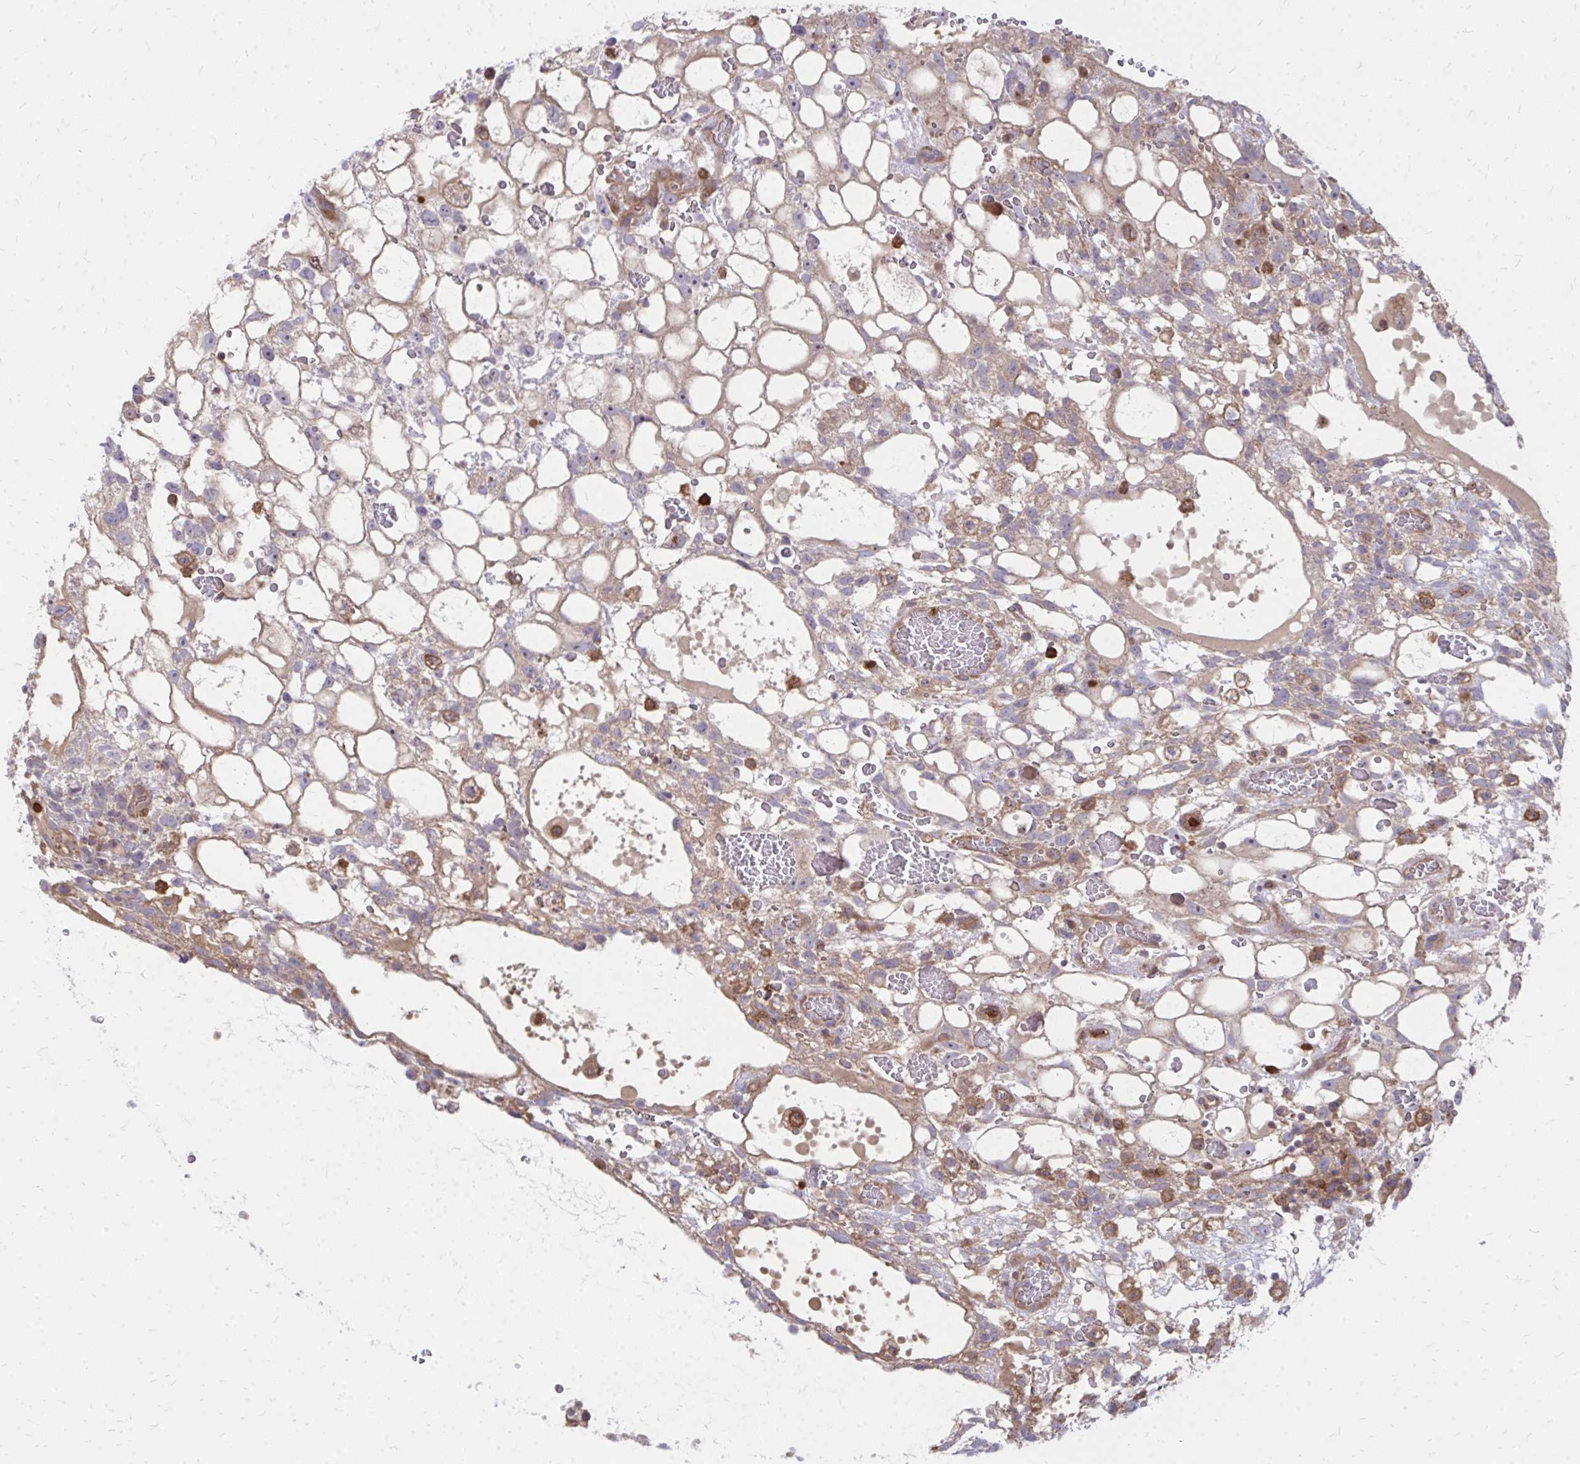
{"staining": {"intensity": "weak", "quantity": "<25%", "location": "cytoplasmic/membranous"}, "tissue": "testis cancer", "cell_type": "Tumor cells", "image_type": "cancer", "snomed": [{"axis": "morphology", "description": "Normal tissue, NOS"}, {"axis": "morphology", "description": "Carcinoma, Embryonal, NOS"}, {"axis": "topography", "description": "Testis"}], "caption": "Tumor cells show no significant protein expression in testis cancer (embryonal carcinoma).", "gene": "ASAP1", "patient": {"sex": "male", "age": 32}}